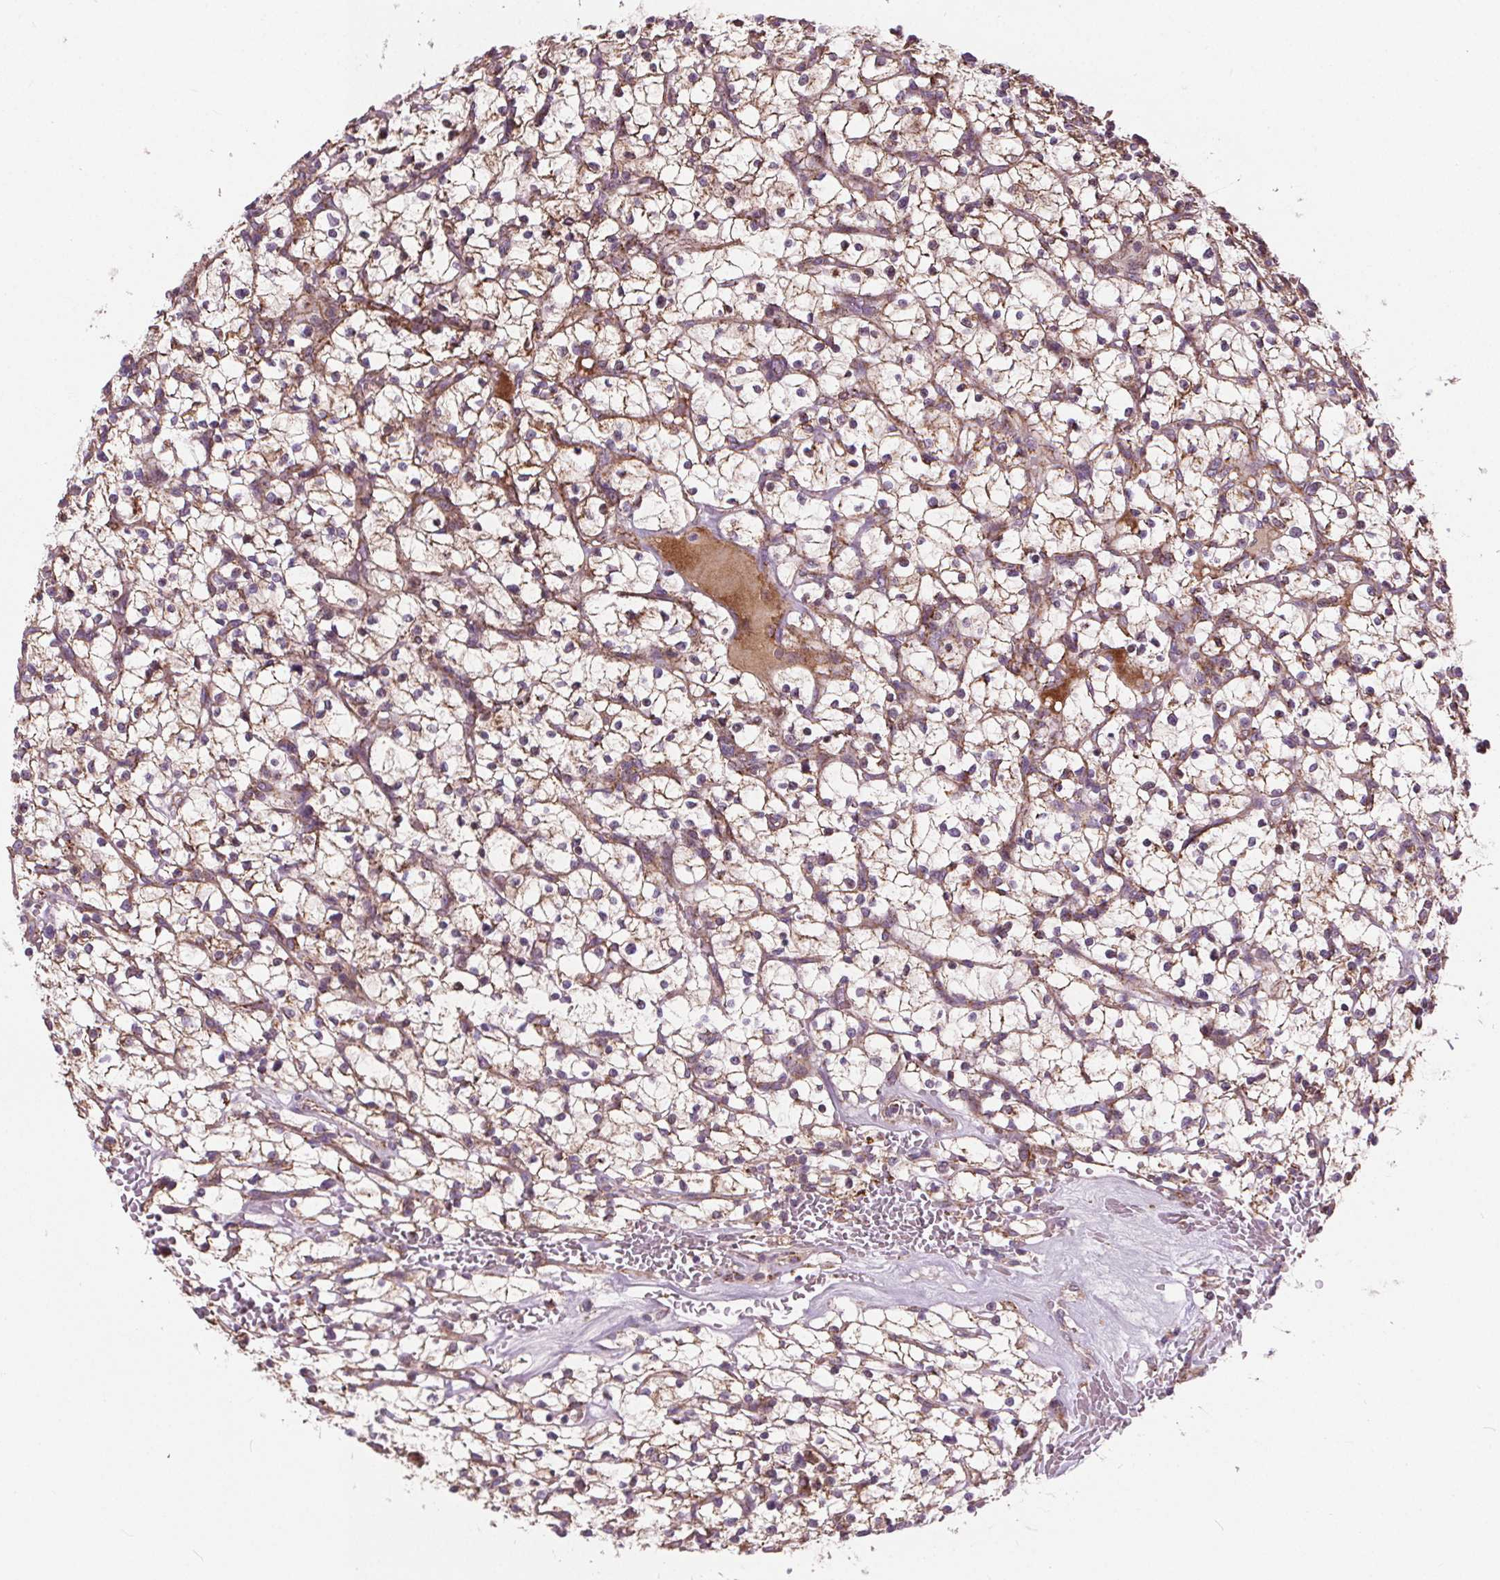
{"staining": {"intensity": "moderate", "quantity": ">75%", "location": "cytoplasmic/membranous"}, "tissue": "renal cancer", "cell_type": "Tumor cells", "image_type": "cancer", "snomed": [{"axis": "morphology", "description": "Adenocarcinoma, NOS"}, {"axis": "topography", "description": "Kidney"}], "caption": "Moderate cytoplasmic/membranous positivity is present in approximately >75% of tumor cells in renal cancer.", "gene": "GOLT1B", "patient": {"sex": "female", "age": 64}}